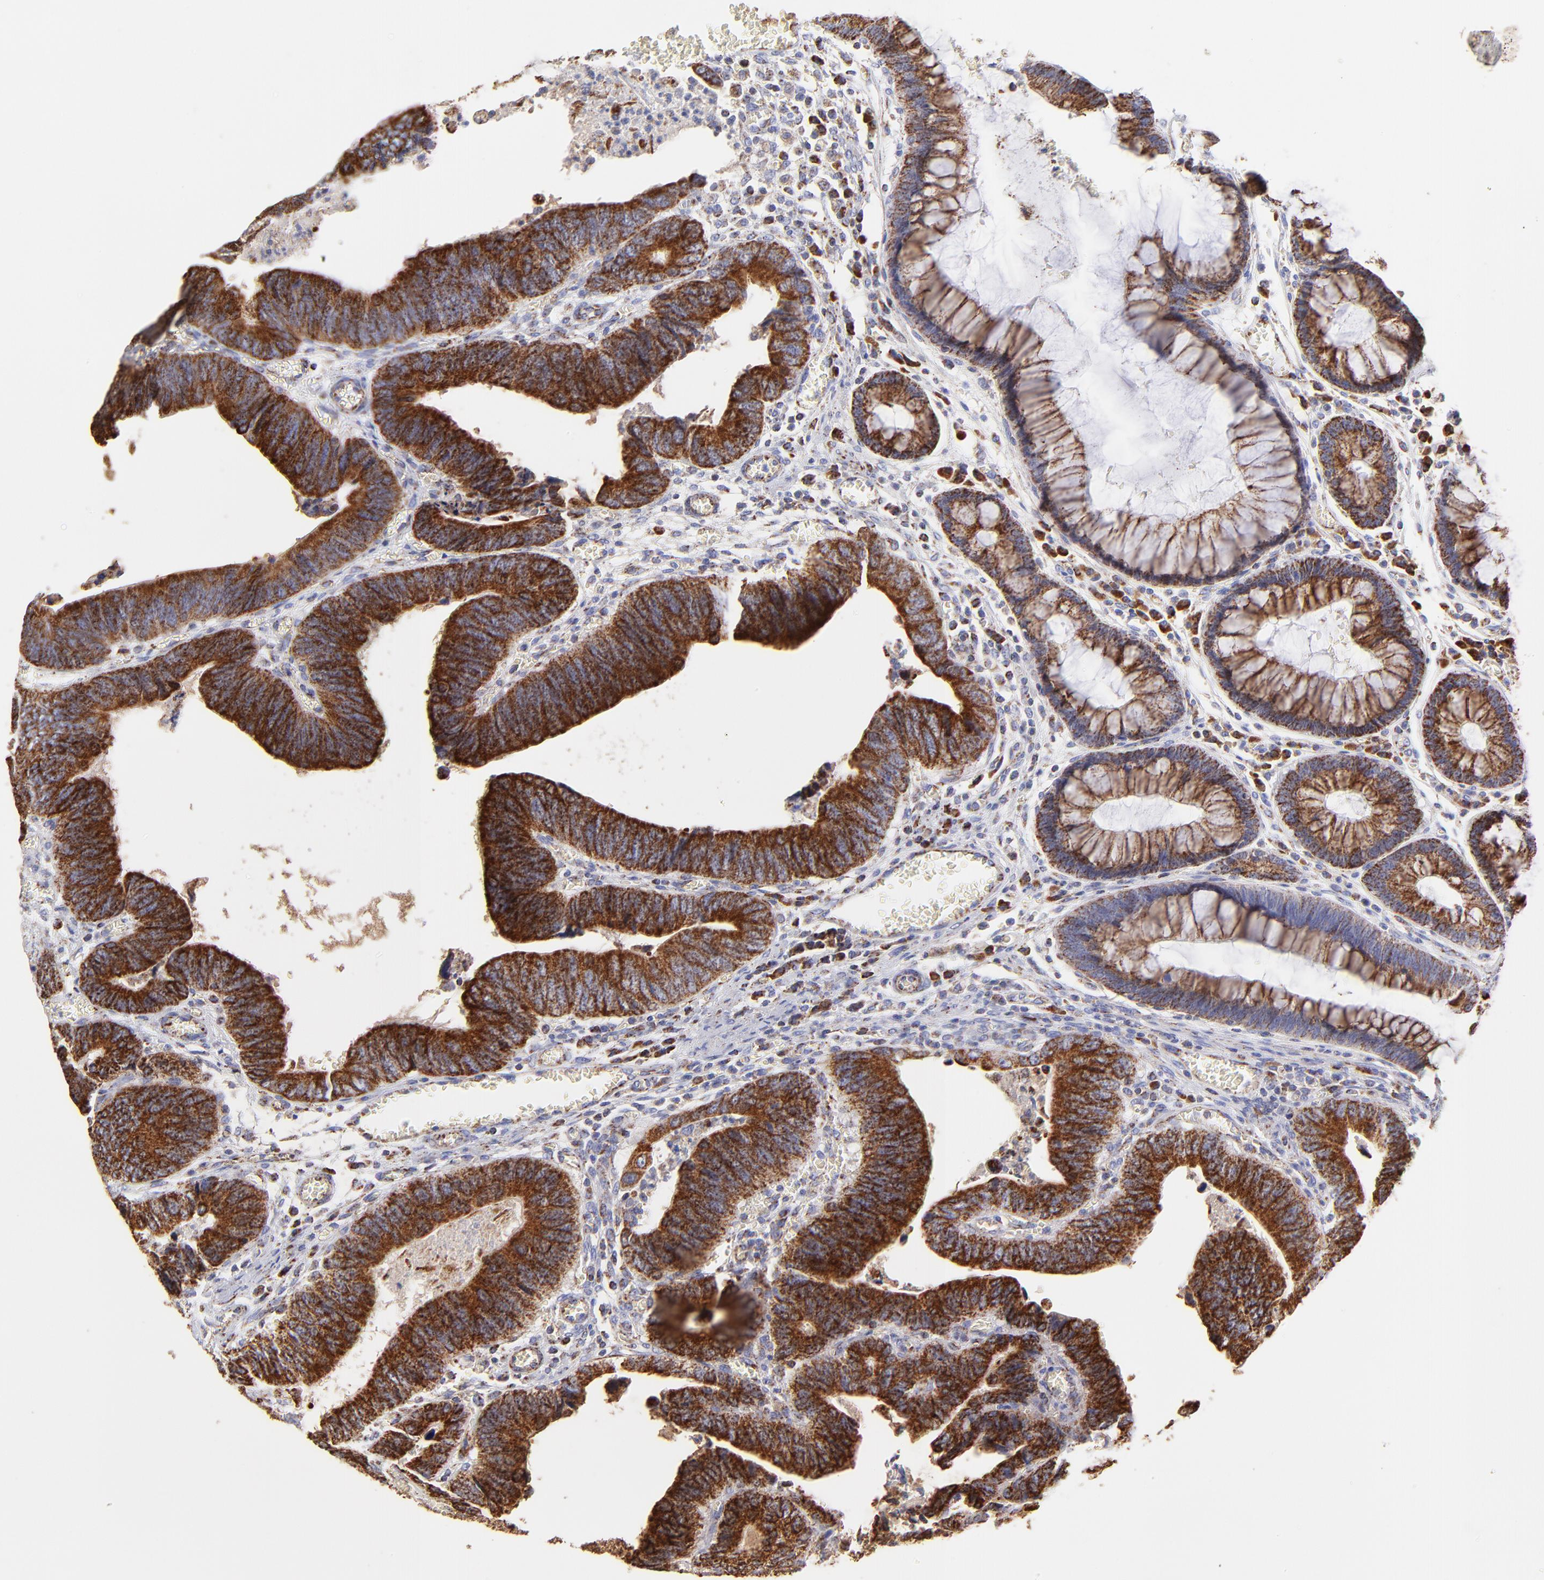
{"staining": {"intensity": "strong", "quantity": ">75%", "location": "cytoplasmic/membranous"}, "tissue": "colorectal cancer", "cell_type": "Tumor cells", "image_type": "cancer", "snomed": [{"axis": "morphology", "description": "Adenocarcinoma, NOS"}, {"axis": "topography", "description": "Colon"}], "caption": "Immunohistochemistry micrograph of human colorectal cancer stained for a protein (brown), which demonstrates high levels of strong cytoplasmic/membranous expression in approximately >75% of tumor cells.", "gene": "ECH1", "patient": {"sex": "male", "age": 72}}